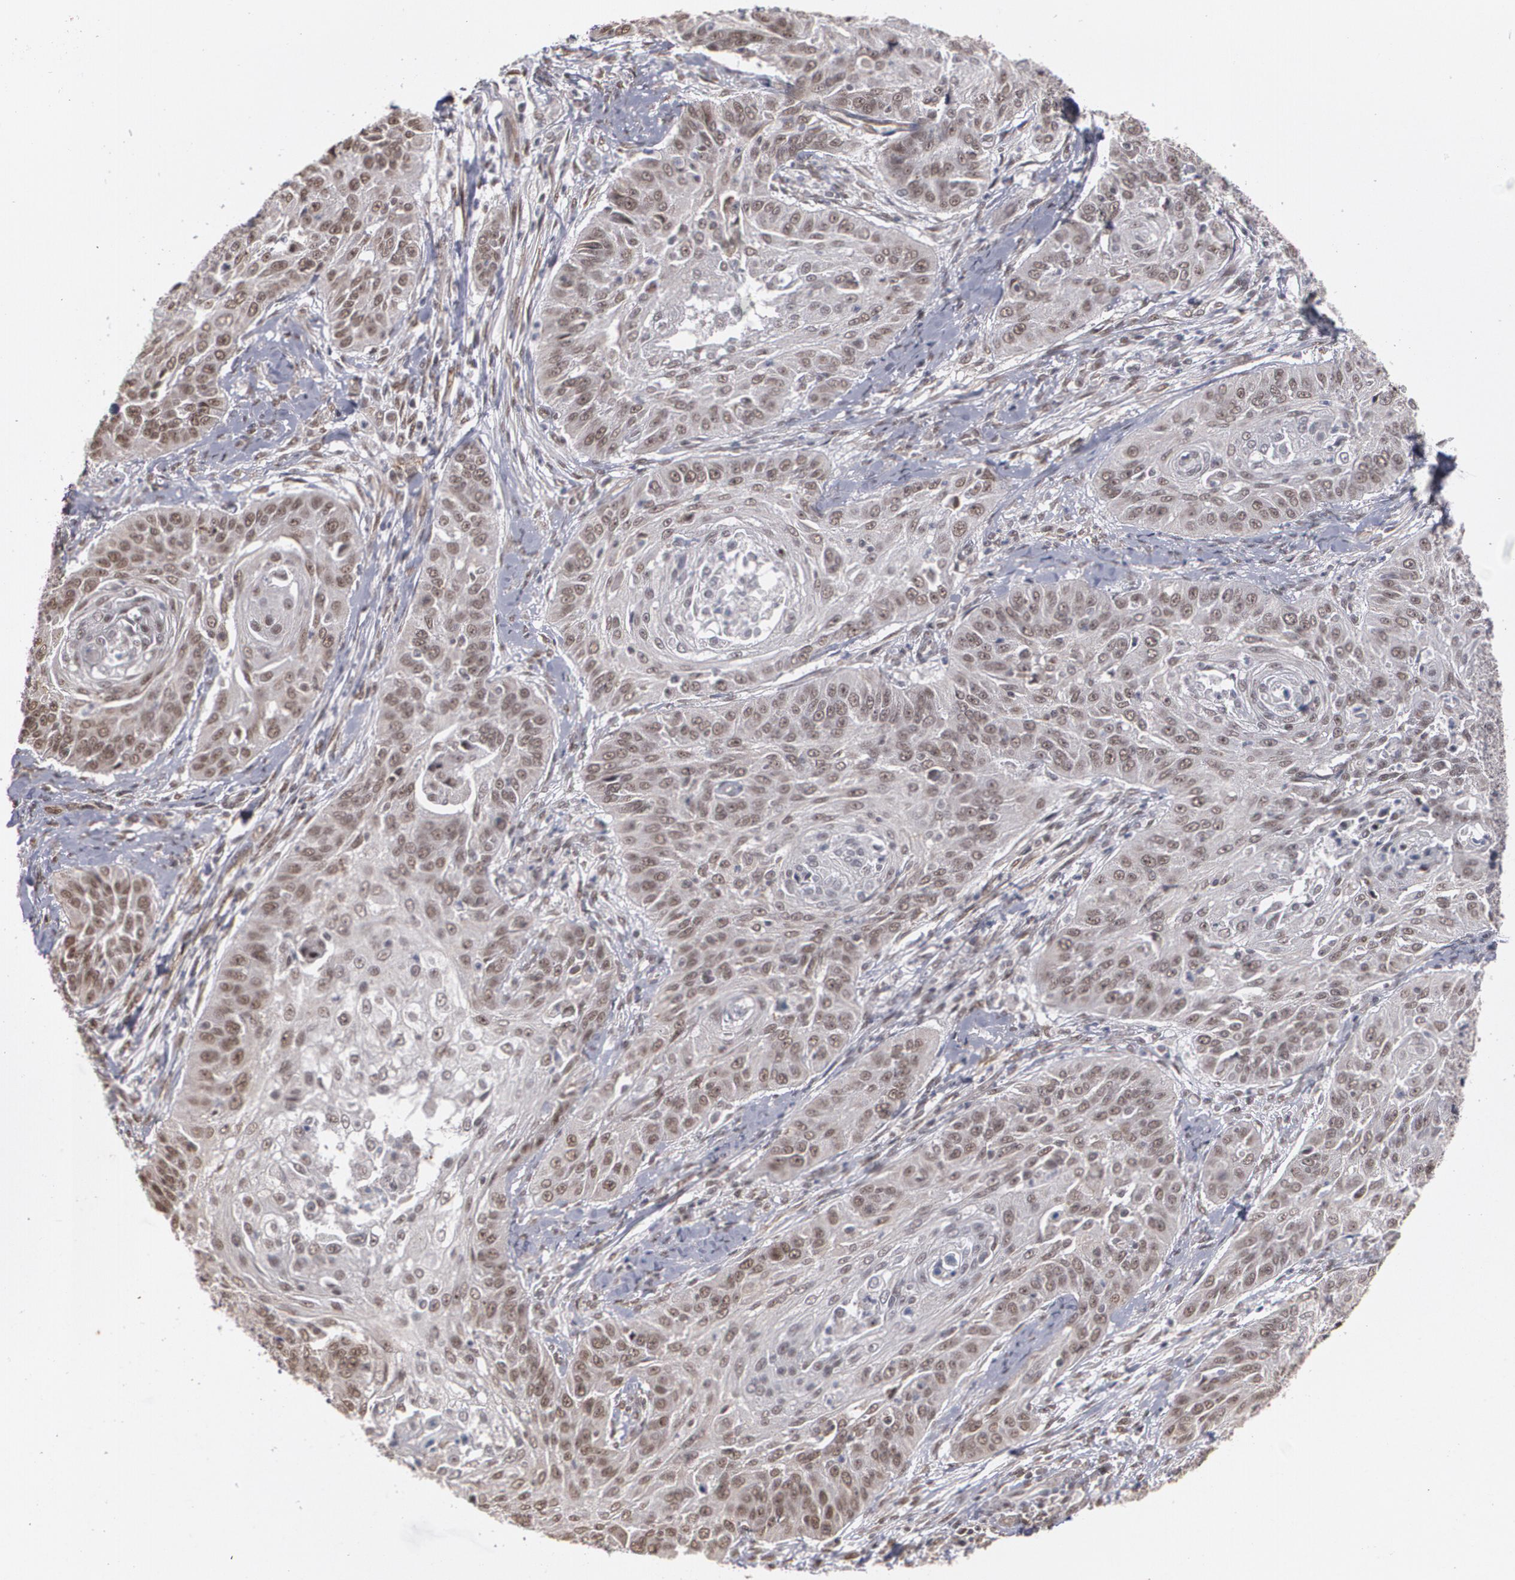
{"staining": {"intensity": "moderate", "quantity": ">75%", "location": "nuclear"}, "tissue": "cervical cancer", "cell_type": "Tumor cells", "image_type": "cancer", "snomed": [{"axis": "morphology", "description": "Squamous cell carcinoma, NOS"}, {"axis": "topography", "description": "Cervix"}], "caption": "This is a photomicrograph of IHC staining of cervical squamous cell carcinoma, which shows moderate staining in the nuclear of tumor cells.", "gene": "ZNF75A", "patient": {"sex": "female", "age": 64}}